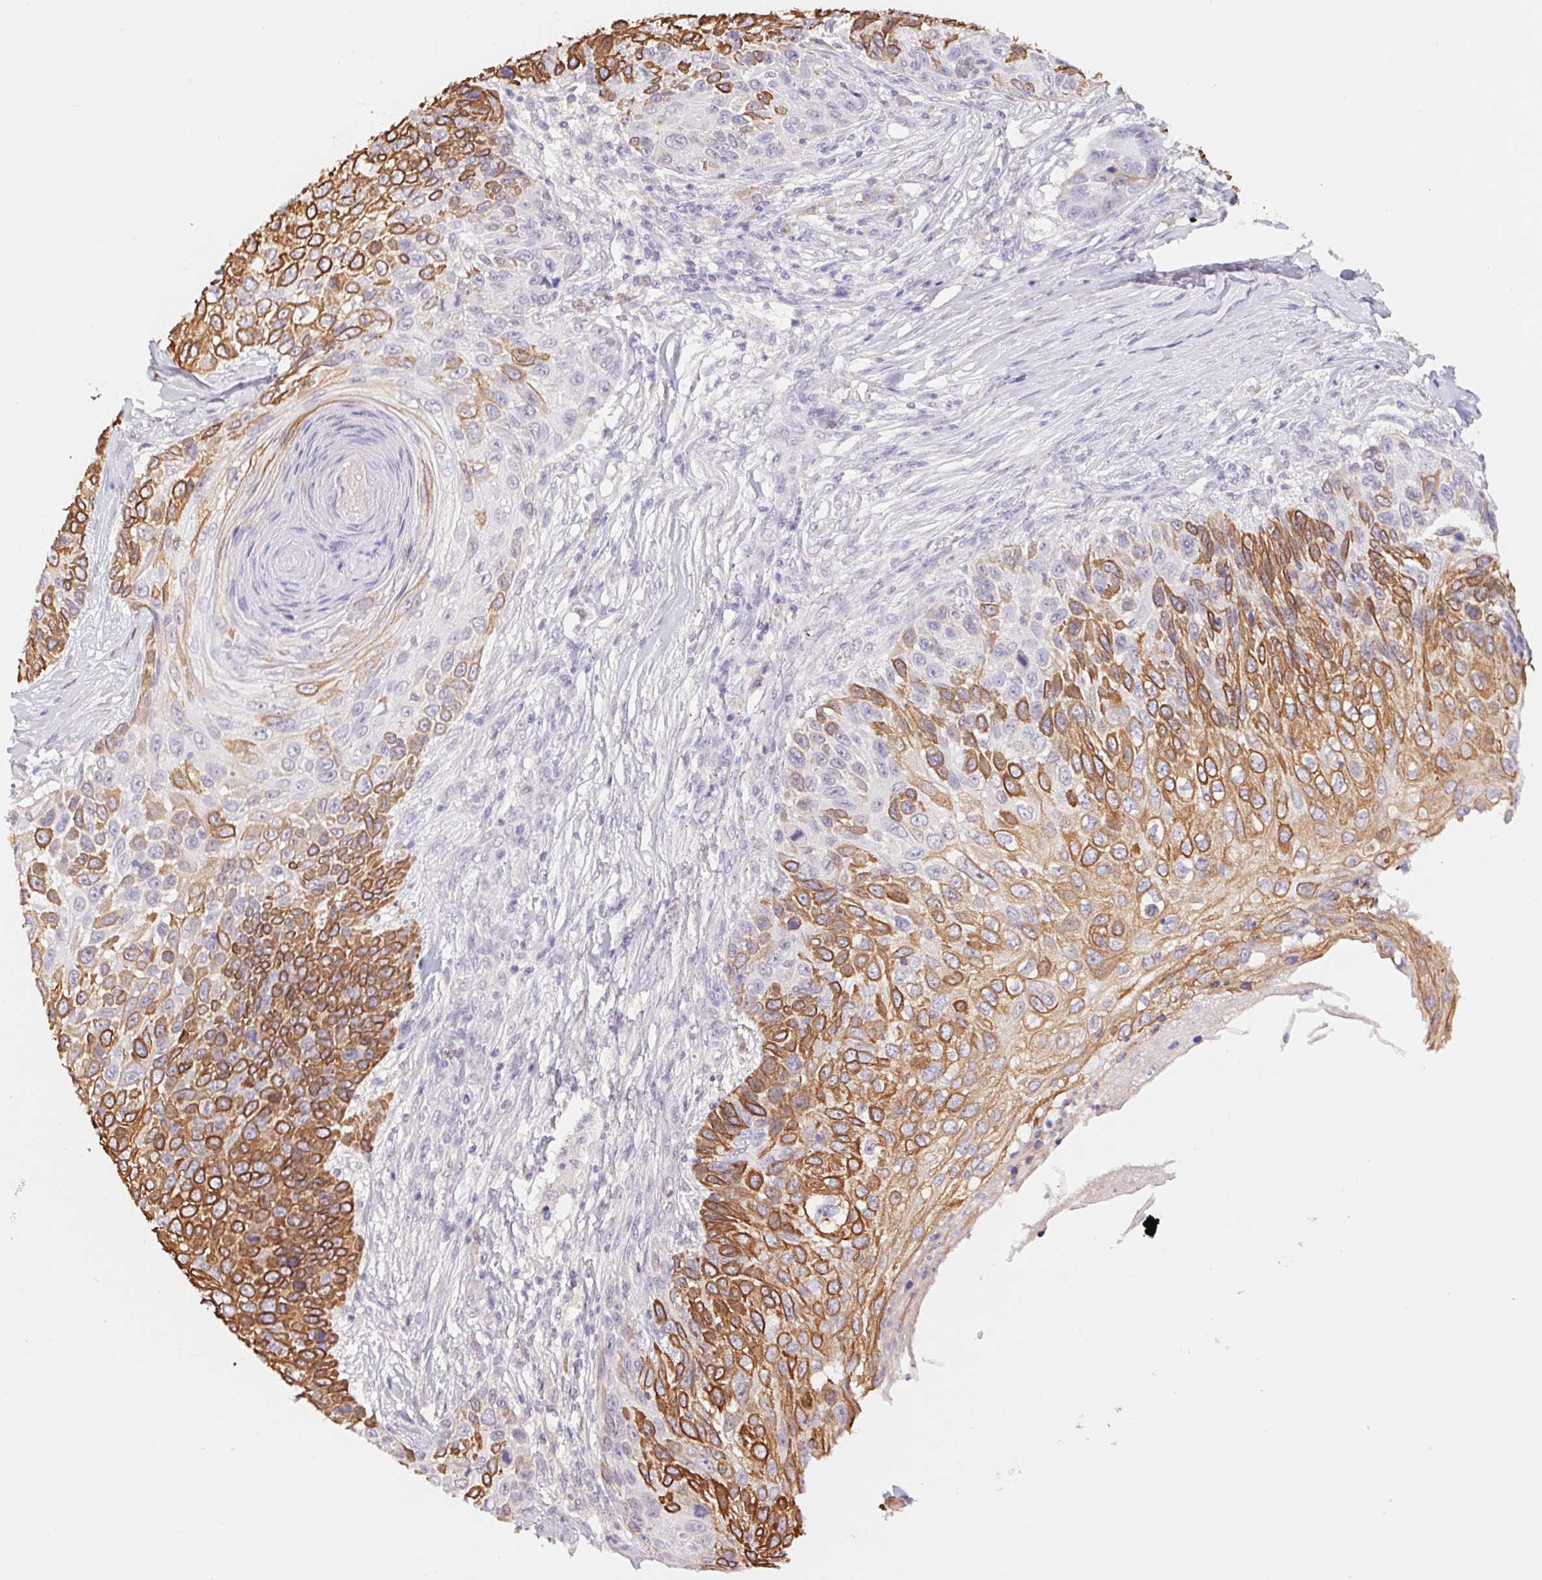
{"staining": {"intensity": "moderate", "quantity": "25%-75%", "location": "cytoplasmic/membranous"}, "tissue": "skin cancer", "cell_type": "Tumor cells", "image_type": "cancer", "snomed": [{"axis": "morphology", "description": "Squamous cell carcinoma, NOS"}, {"axis": "topography", "description": "Skin"}], "caption": "IHC (DAB (3,3'-diaminobenzidine)) staining of human skin cancer shows moderate cytoplasmic/membranous protein expression in about 25%-75% of tumor cells.", "gene": "PNMA8B", "patient": {"sex": "male", "age": 92}}